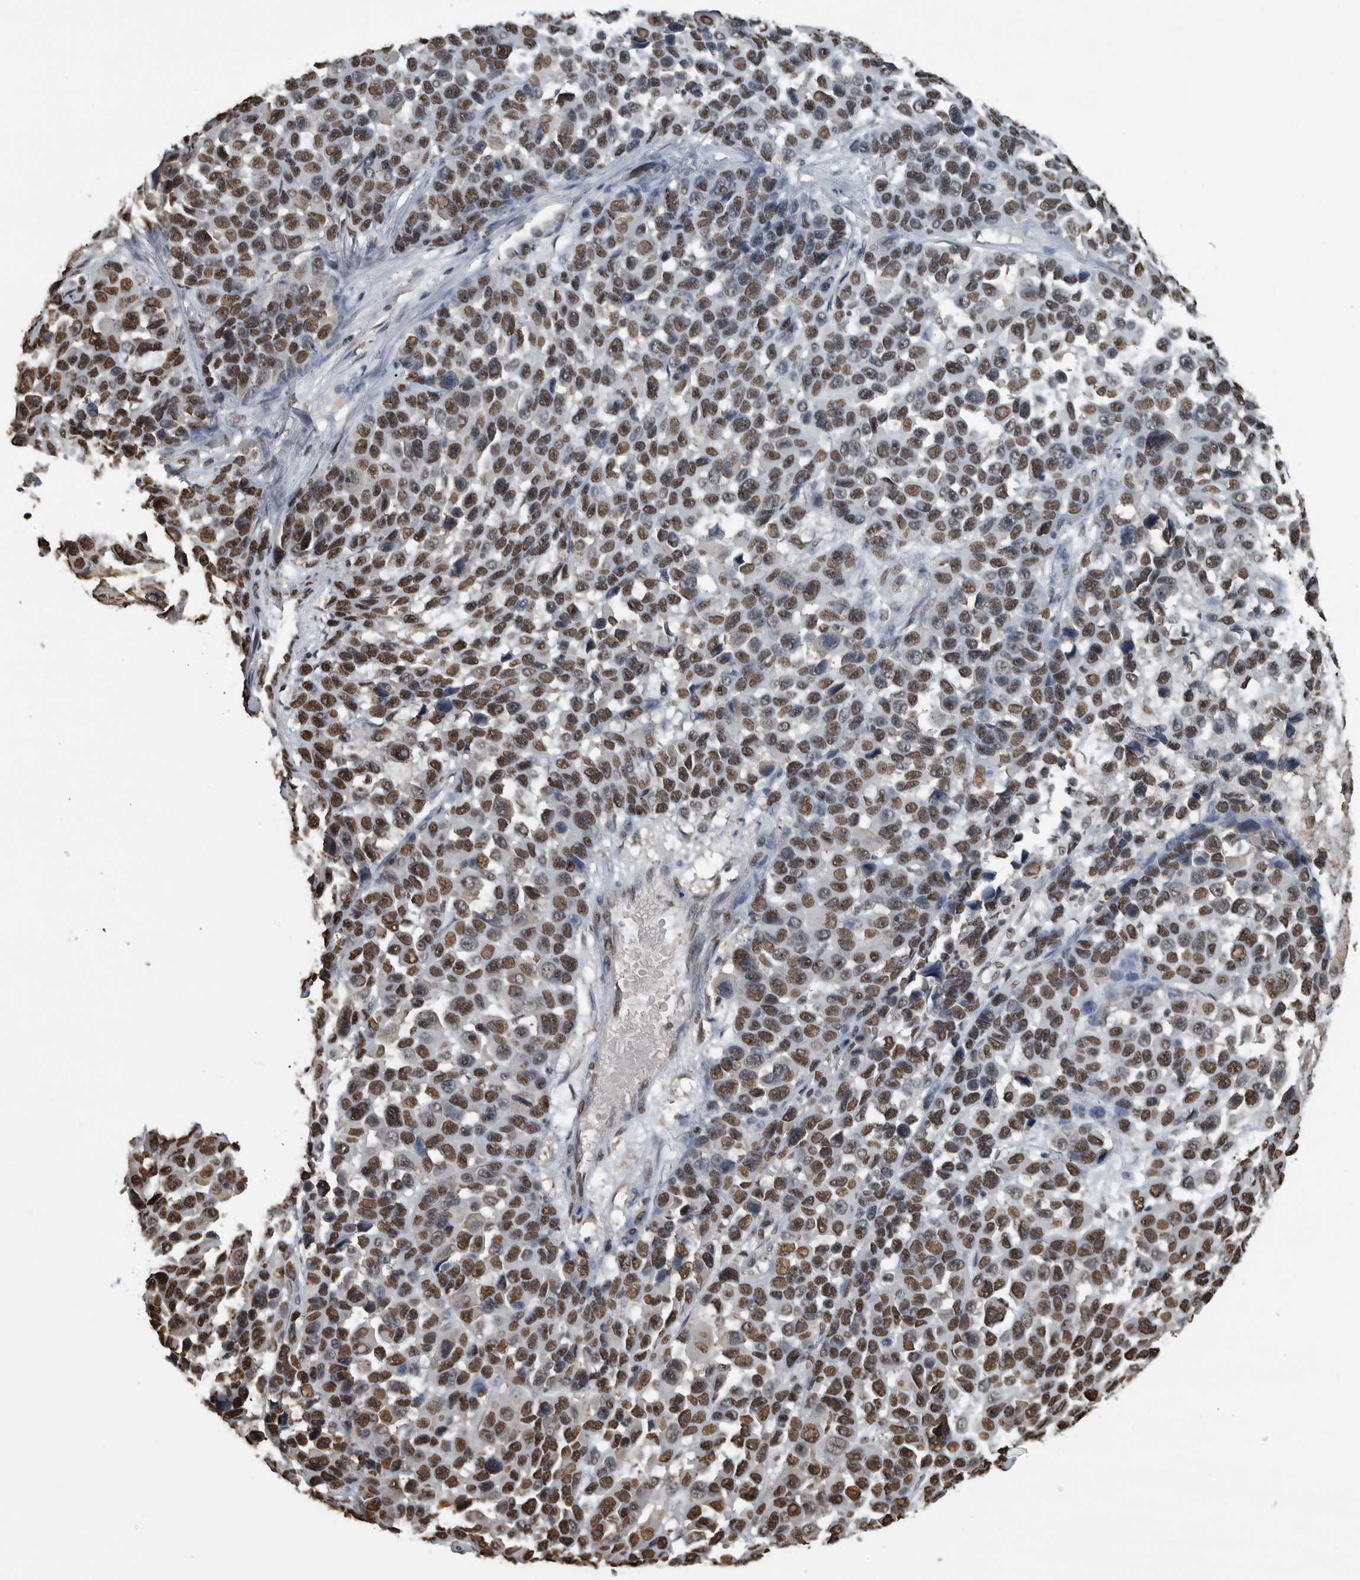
{"staining": {"intensity": "moderate", "quantity": ">75%", "location": "nuclear"}, "tissue": "melanoma", "cell_type": "Tumor cells", "image_type": "cancer", "snomed": [{"axis": "morphology", "description": "Malignant melanoma, NOS"}, {"axis": "topography", "description": "Skin"}], "caption": "Immunohistochemical staining of human melanoma demonstrates medium levels of moderate nuclear protein staining in approximately >75% of tumor cells.", "gene": "TGS1", "patient": {"sex": "male", "age": 53}}